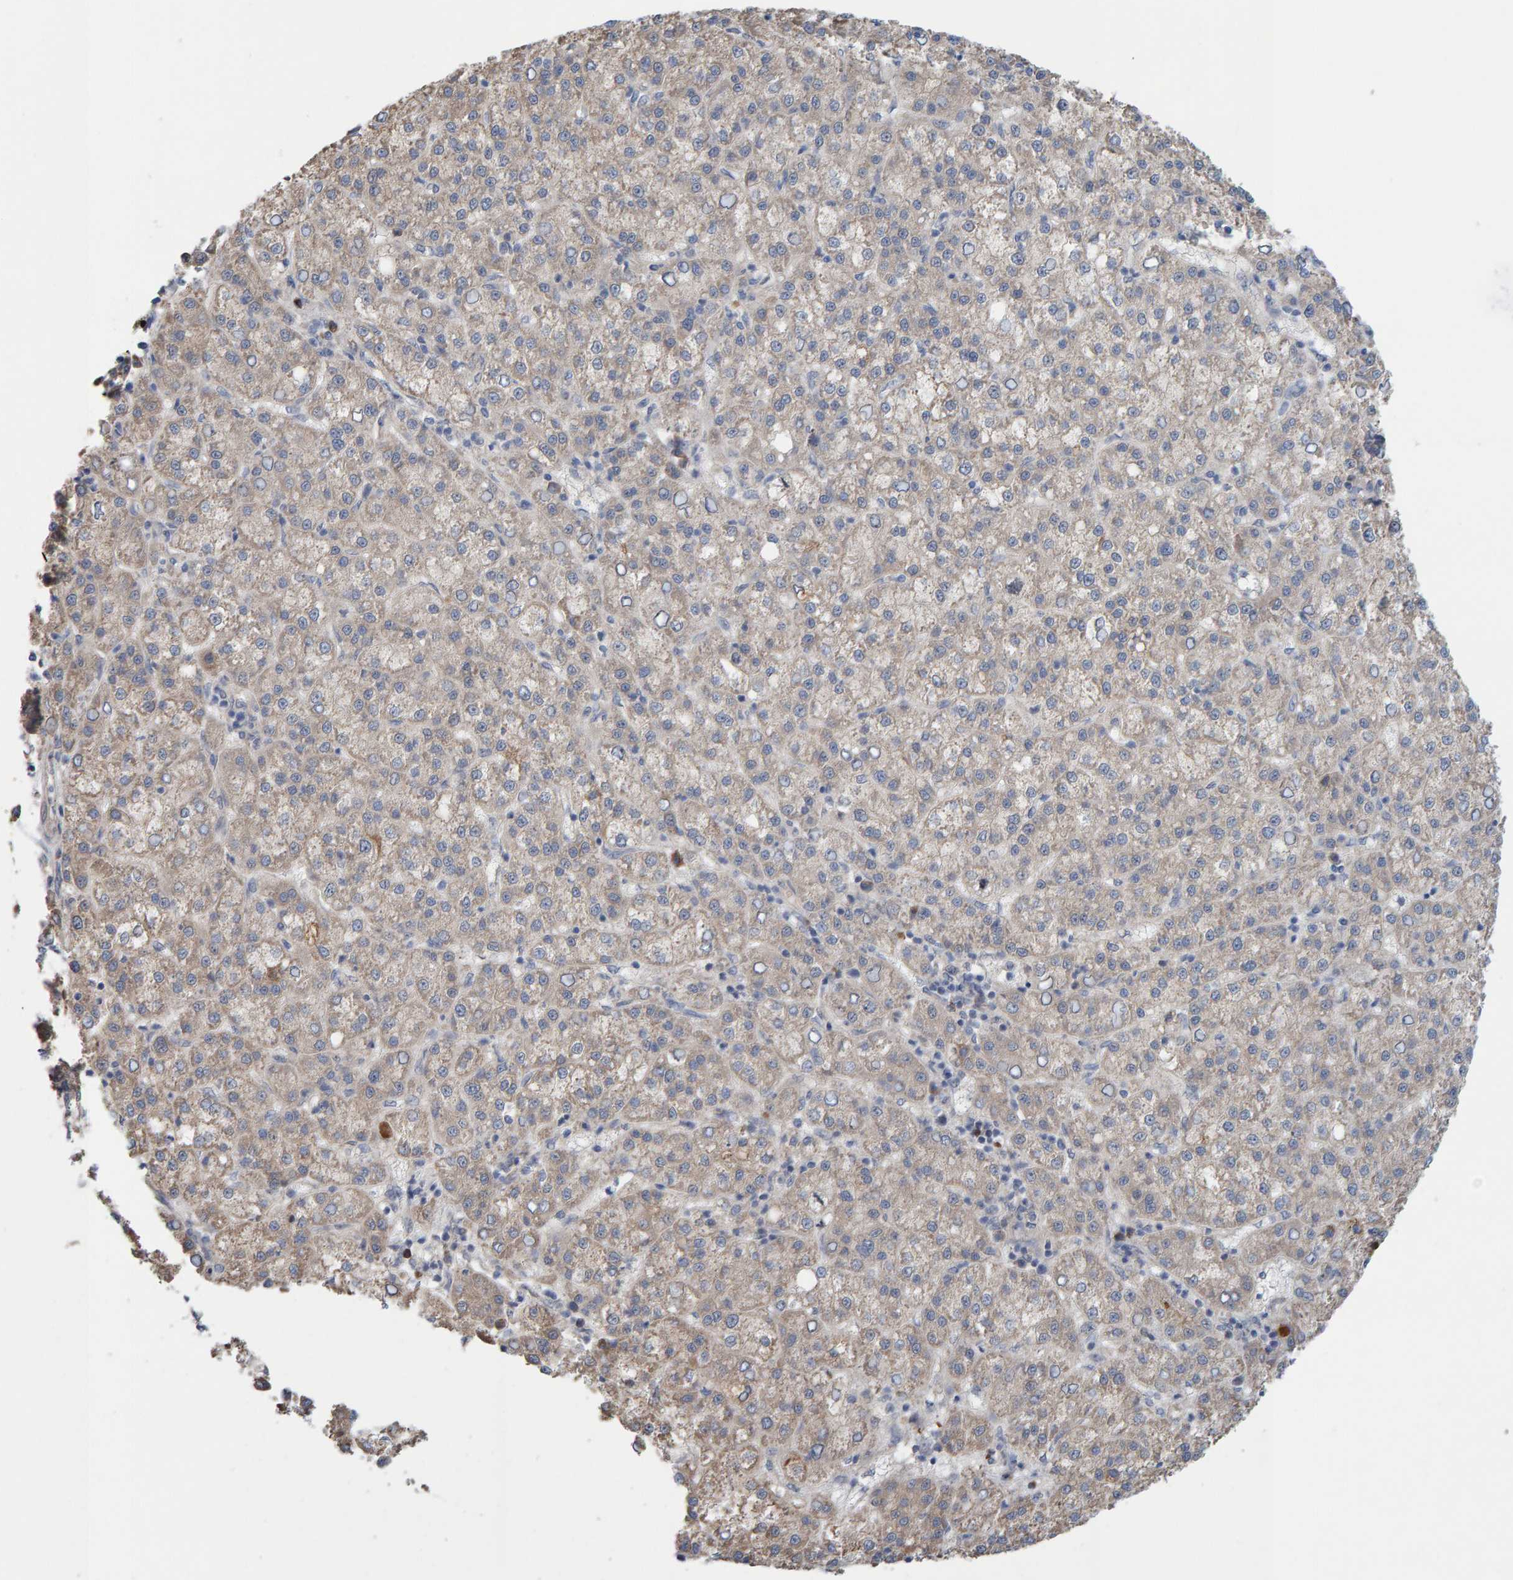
{"staining": {"intensity": "weak", "quantity": ">75%", "location": "cytoplasmic/membranous"}, "tissue": "liver cancer", "cell_type": "Tumor cells", "image_type": "cancer", "snomed": [{"axis": "morphology", "description": "Carcinoma, Hepatocellular, NOS"}, {"axis": "topography", "description": "Liver"}], "caption": "Hepatocellular carcinoma (liver) stained for a protein (brown) shows weak cytoplasmic/membranous positive positivity in about >75% of tumor cells.", "gene": "LRSAM1", "patient": {"sex": "female", "age": 58}}